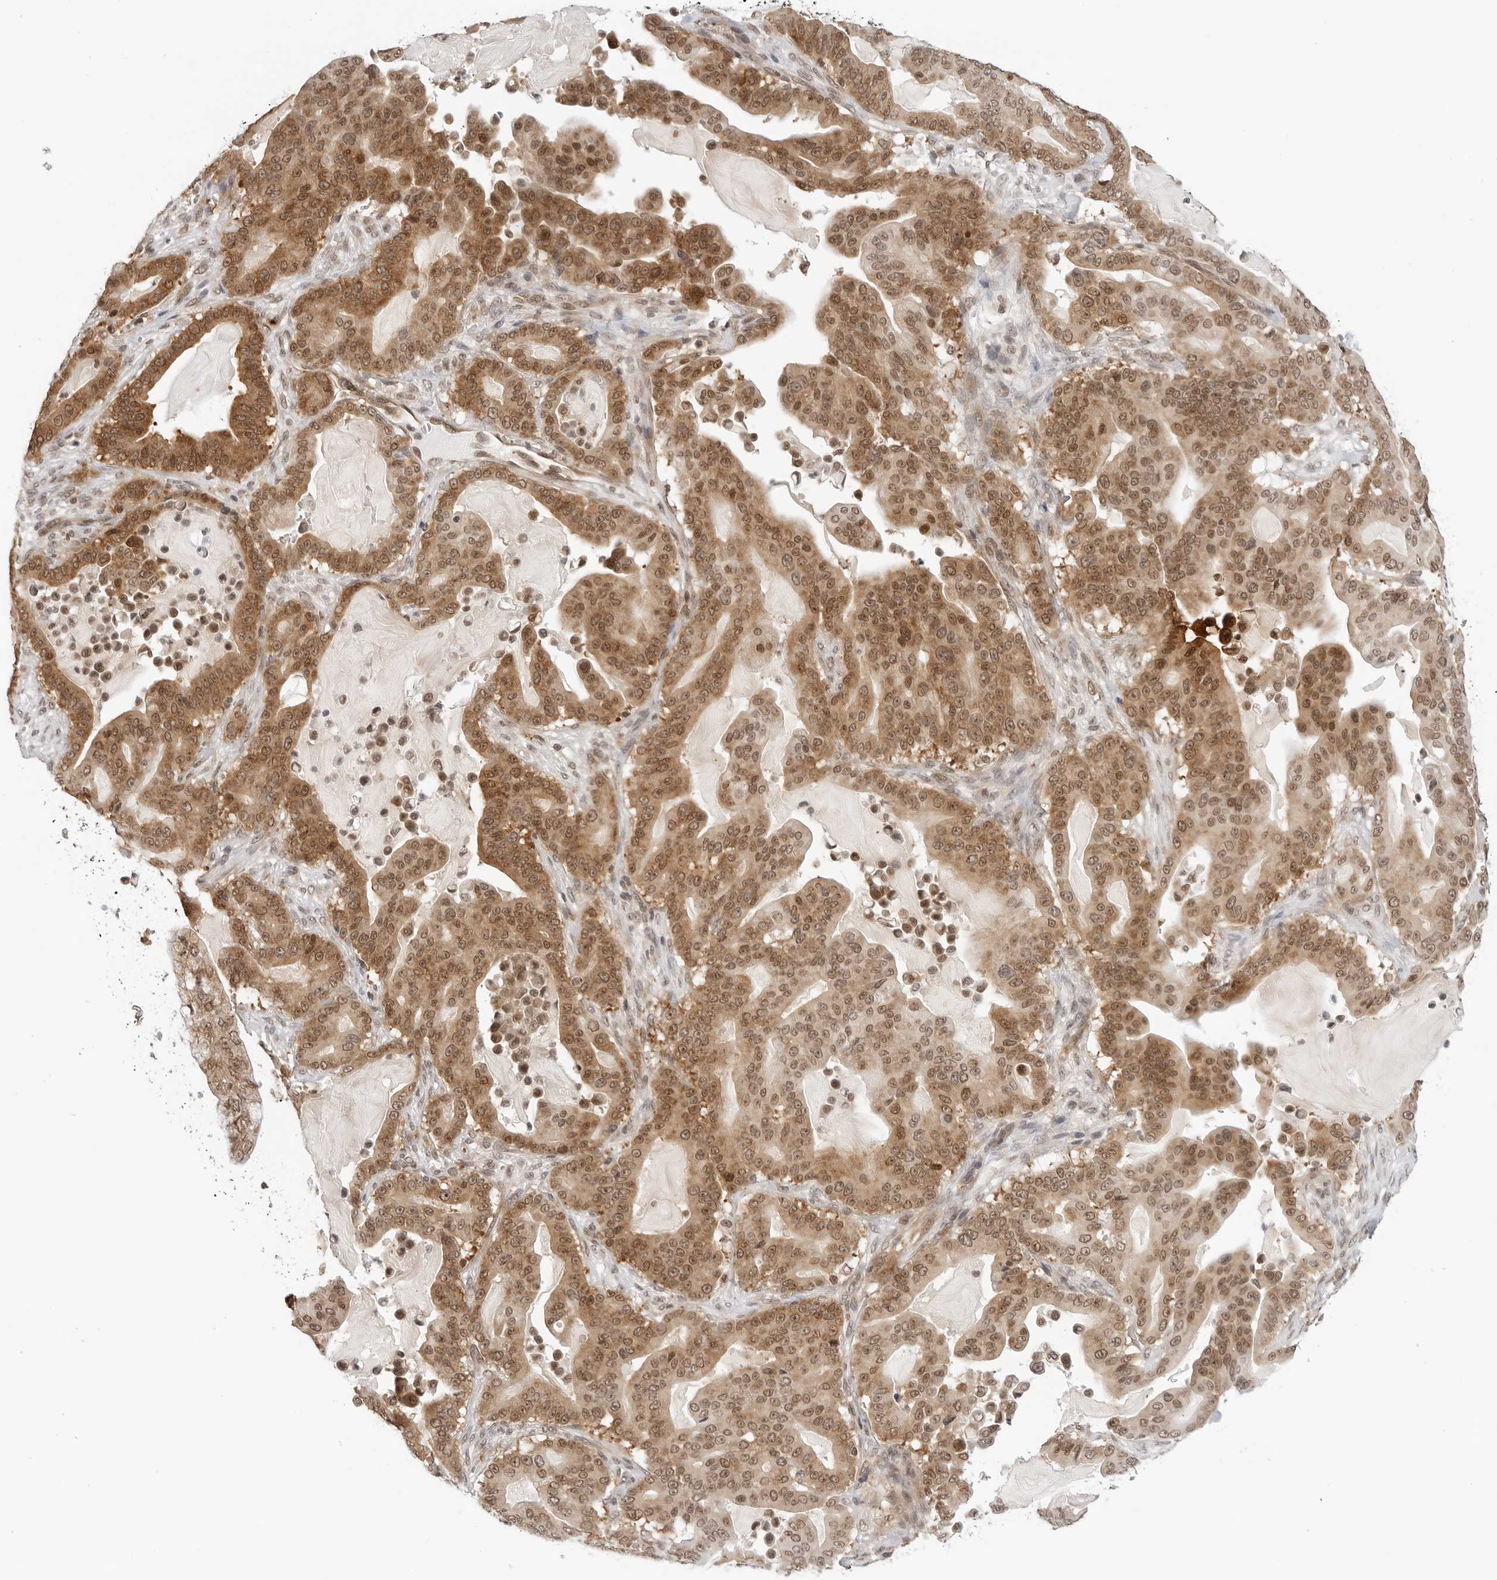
{"staining": {"intensity": "moderate", "quantity": ">75%", "location": "cytoplasmic/membranous,nuclear"}, "tissue": "pancreatic cancer", "cell_type": "Tumor cells", "image_type": "cancer", "snomed": [{"axis": "morphology", "description": "Adenocarcinoma, NOS"}, {"axis": "topography", "description": "Pancreas"}], "caption": "Human pancreatic adenocarcinoma stained with a brown dye exhibits moderate cytoplasmic/membranous and nuclear positive positivity in about >75% of tumor cells.", "gene": "METAP1", "patient": {"sex": "male", "age": 63}}